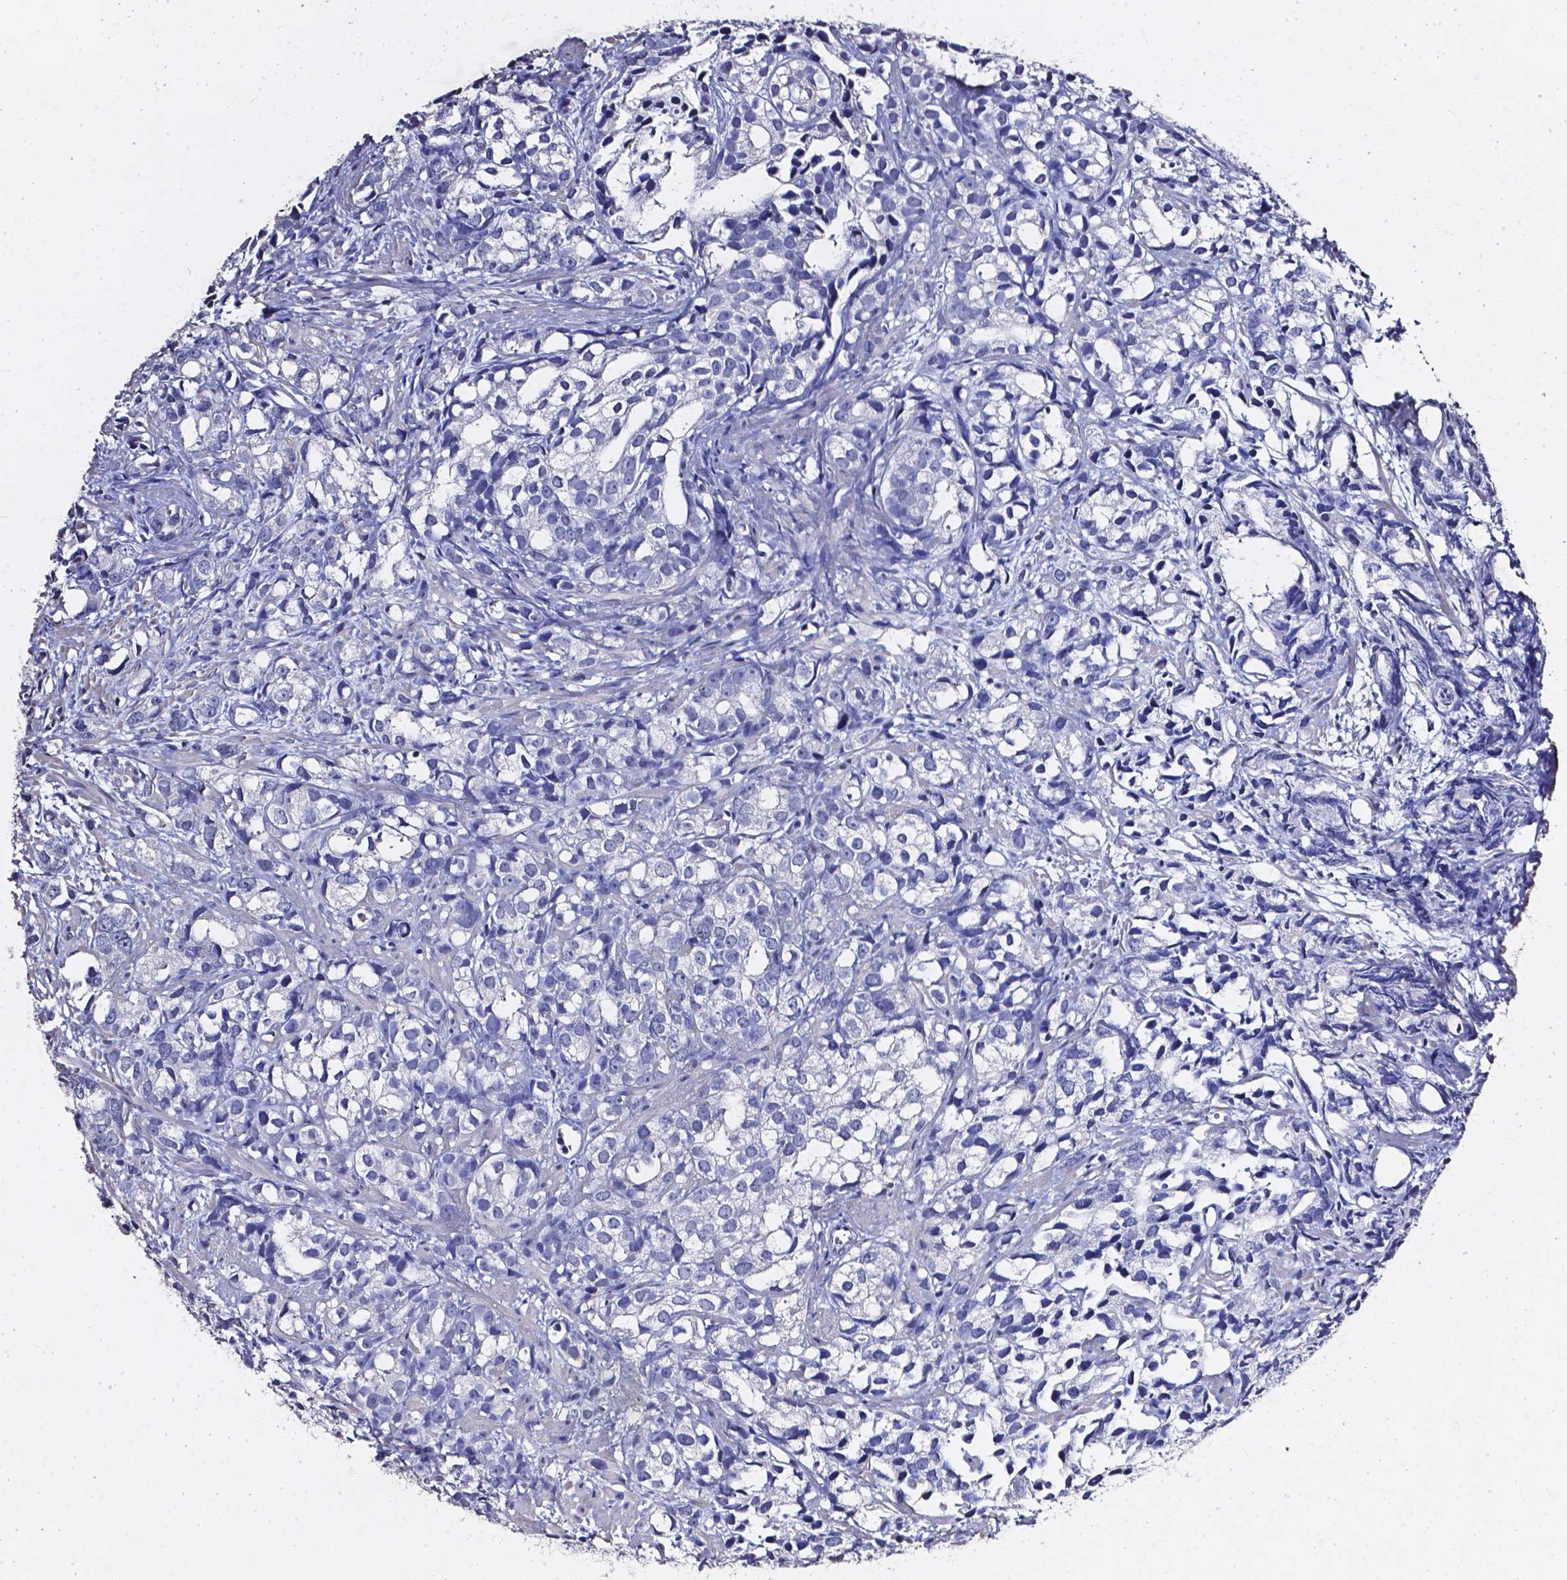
{"staining": {"intensity": "negative", "quantity": "none", "location": "none"}, "tissue": "prostate cancer", "cell_type": "Tumor cells", "image_type": "cancer", "snomed": [{"axis": "morphology", "description": "Adenocarcinoma, High grade"}, {"axis": "topography", "description": "Prostate"}], "caption": "Image shows no significant protein positivity in tumor cells of high-grade adenocarcinoma (prostate). (Brightfield microscopy of DAB (3,3'-diaminobenzidine) IHC at high magnification).", "gene": "AKR1B10", "patient": {"sex": "male", "age": 79}}